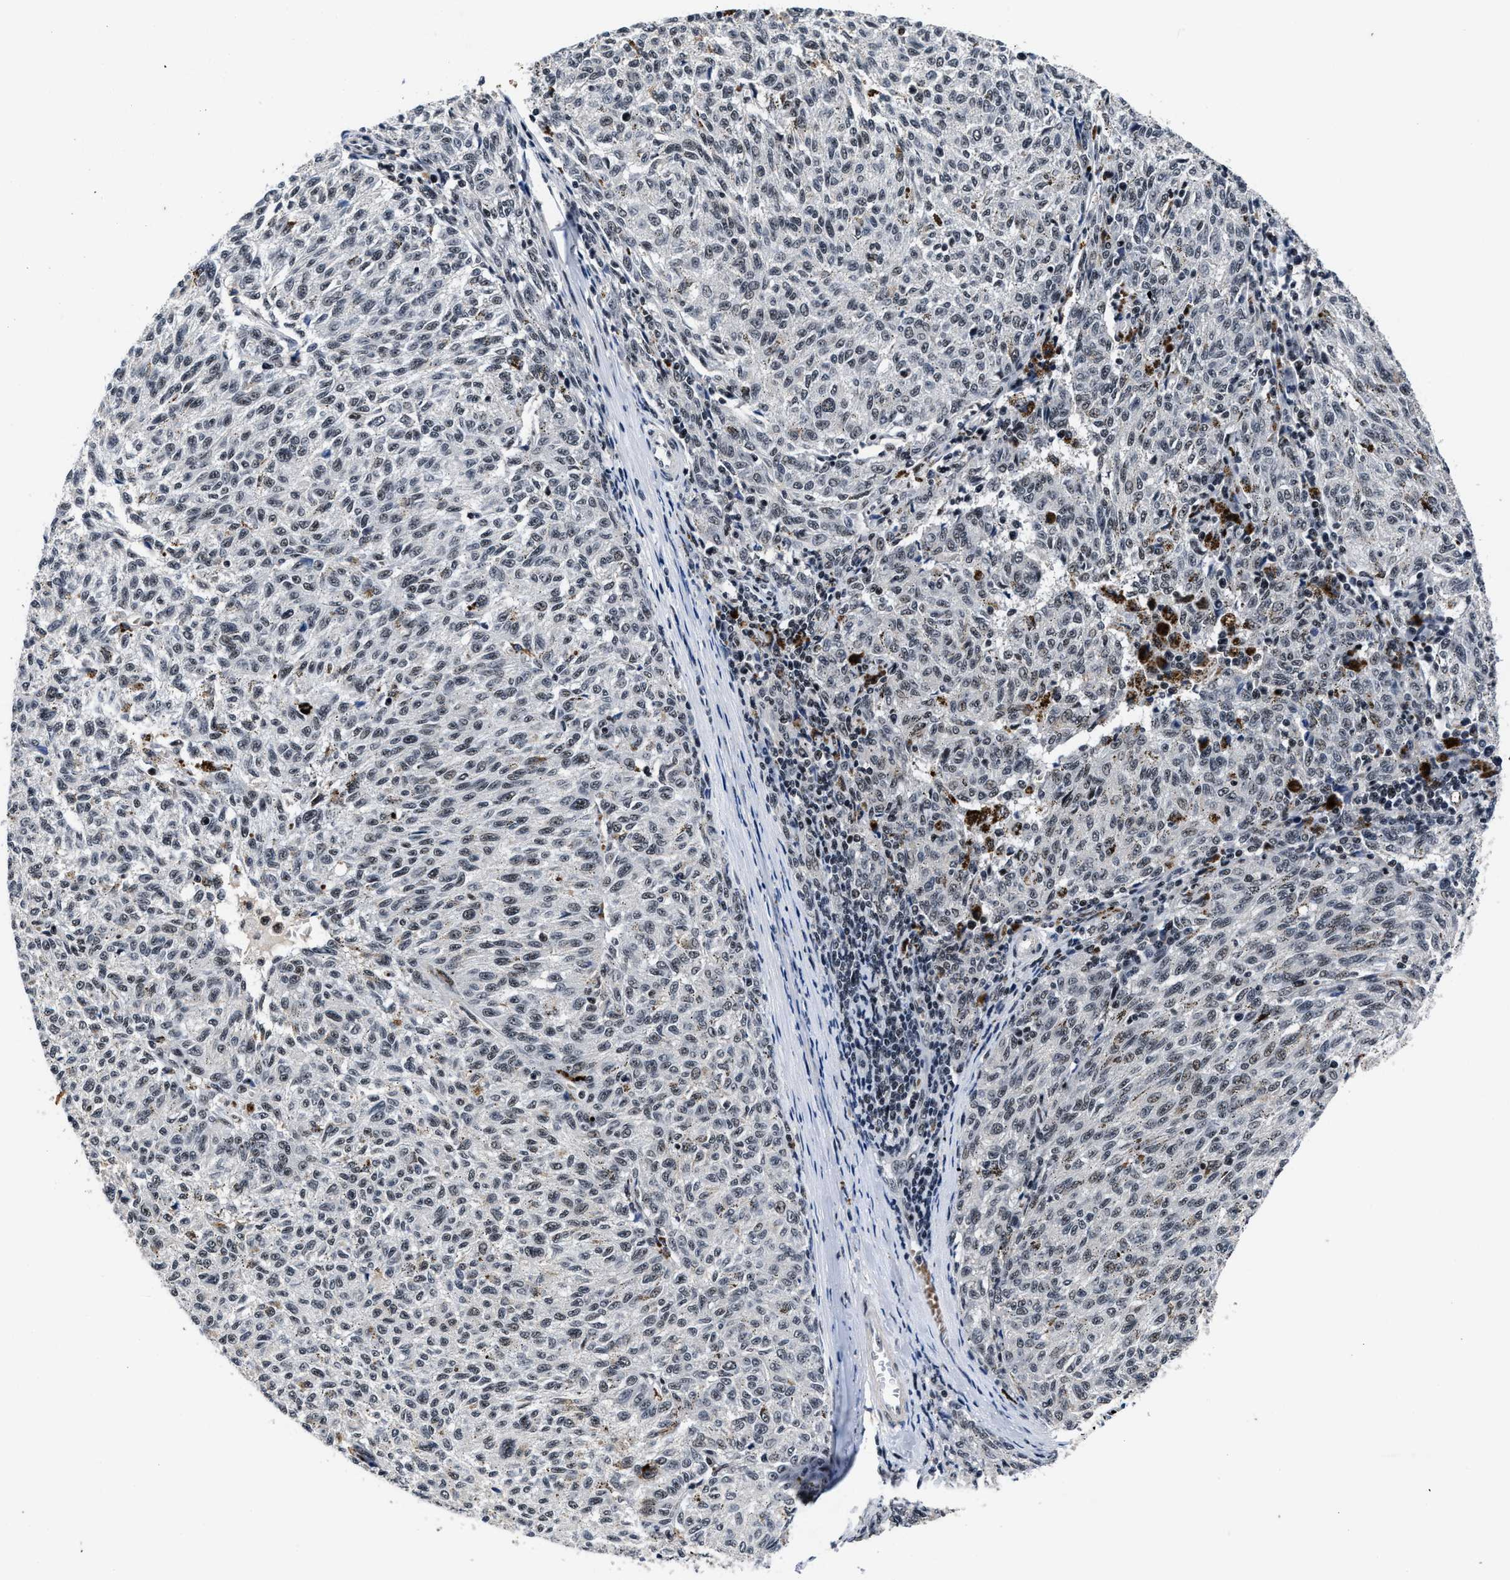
{"staining": {"intensity": "weak", "quantity": "25%-75%", "location": "nuclear"}, "tissue": "melanoma", "cell_type": "Tumor cells", "image_type": "cancer", "snomed": [{"axis": "morphology", "description": "Malignant melanoma, NOS"}, {"axis": "topography", "description": "Skin"}], "caption": "Malignant melanoma stained for a protein reveals weak nuclear positivity in tumor cells. (IHC, brightfield microscopy, high magnification).", "gene": "ZNF233", "patient": {"sex": "female", "age": 72}}